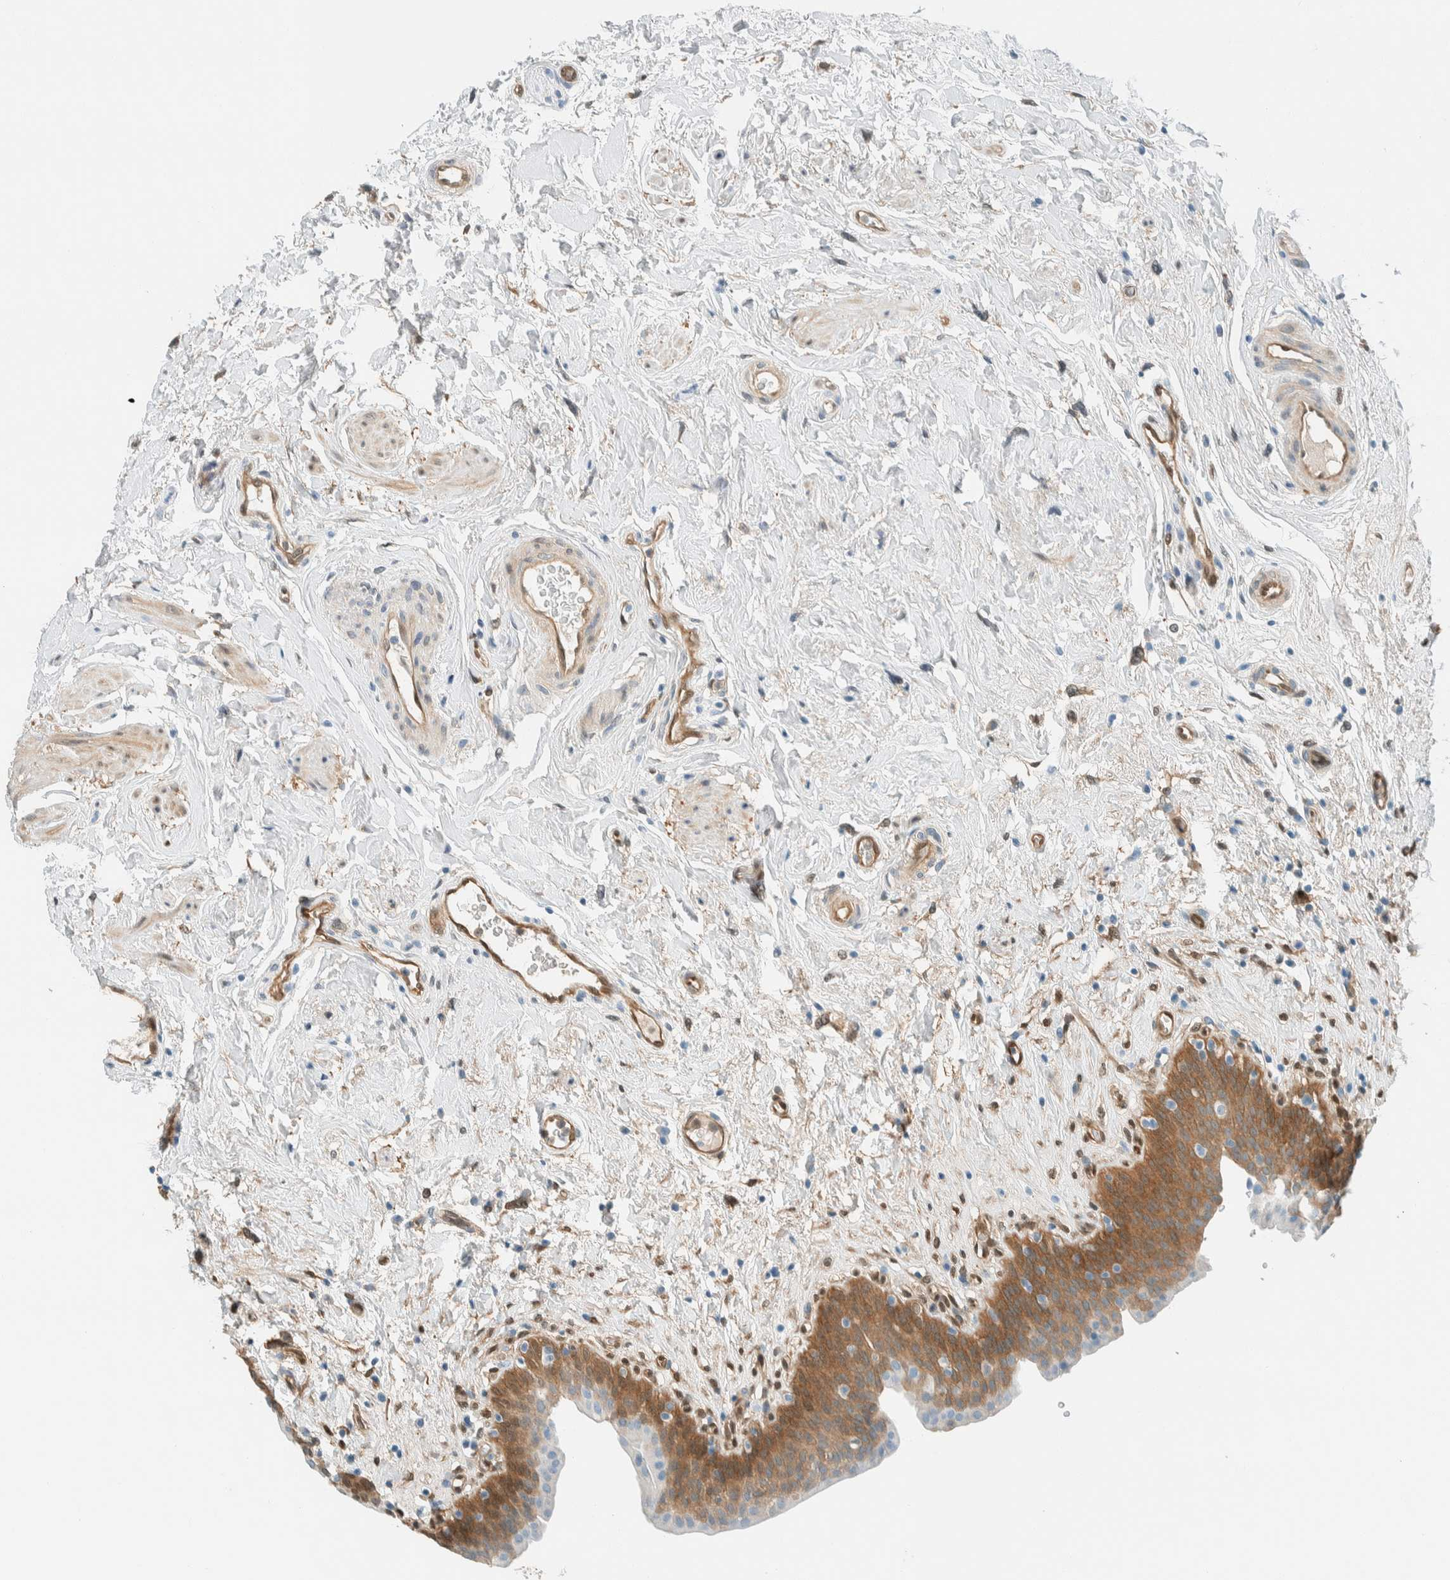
{"staining": {"intensity": "moderate", "quantity": ">75%", "location": "cytoplasmic/membranous,nuclear"}, "tissue": "urinary bladder", "cell_type": "Urothelial cells", "image_type": "normal", "snomed": [{"axis": "morphology", "description": "Normal tissue, NOS"}, {"axis": "topography", "description": "Urinary bladder"}], "caption": "Immunohistochemistry (IHC) of normal human urinary bladder demonstrates medium levels of moderate cytoplasmic/membranous,nuclear staining in approximately >75% of urothelial cells.", "gene": "NXN", "patient": {"sex": "male", "age": 83}}